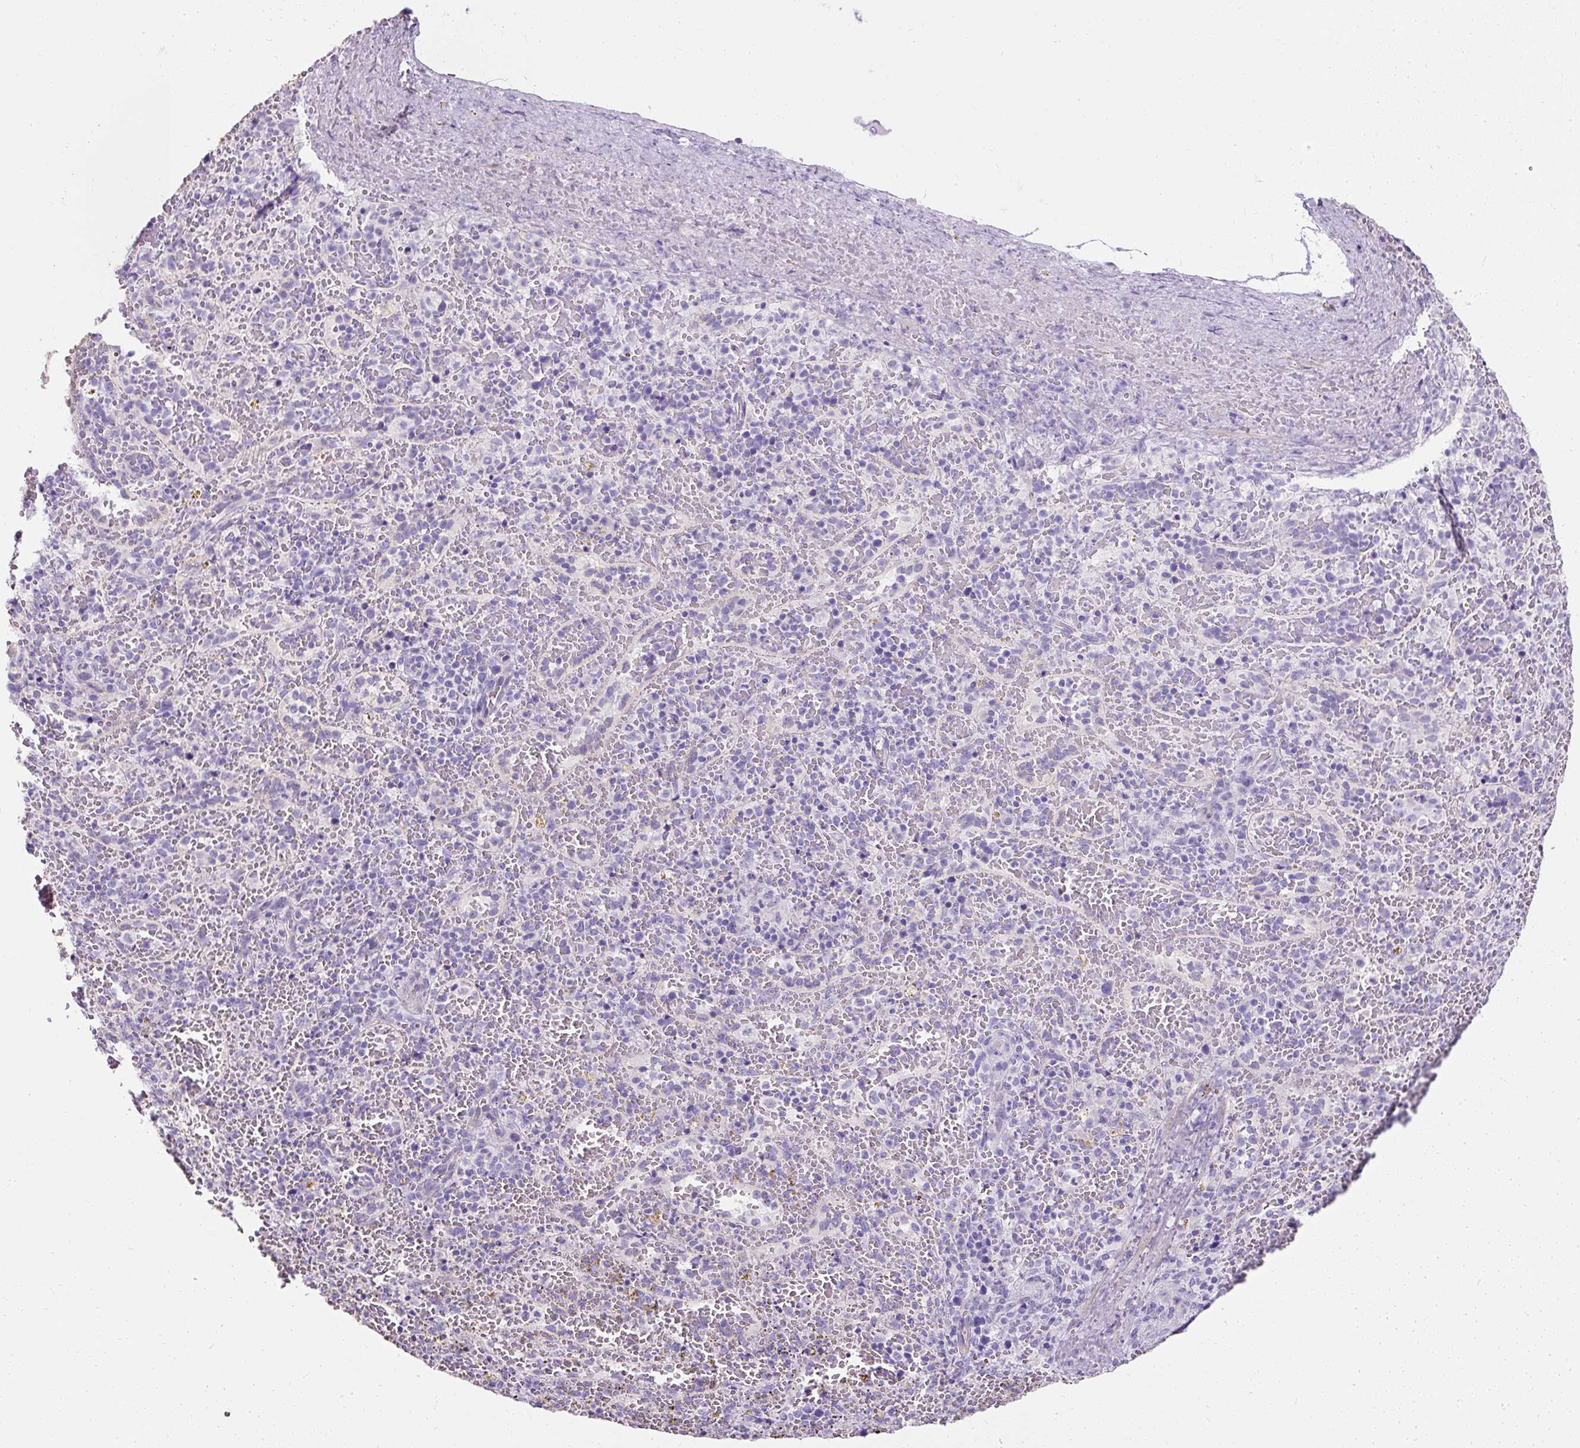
{"staining": {"intensity": "negative", "quantity": "none", "location": "none"}, "tissue": "spleen", "cell_type": "Cells in red pulp", "image_type": "normal", "snomed": [{"axis": "morphology", "description": "Normal tissue, NOS"}, {"axis": "topography", "description": "Spleen"}], "caption": "A micrograph of spleen stained for a protein displays no brown staining in cells in red pulp.", "gene": "C2CD4C", "patient": {"sex": "female", "age": 50}}